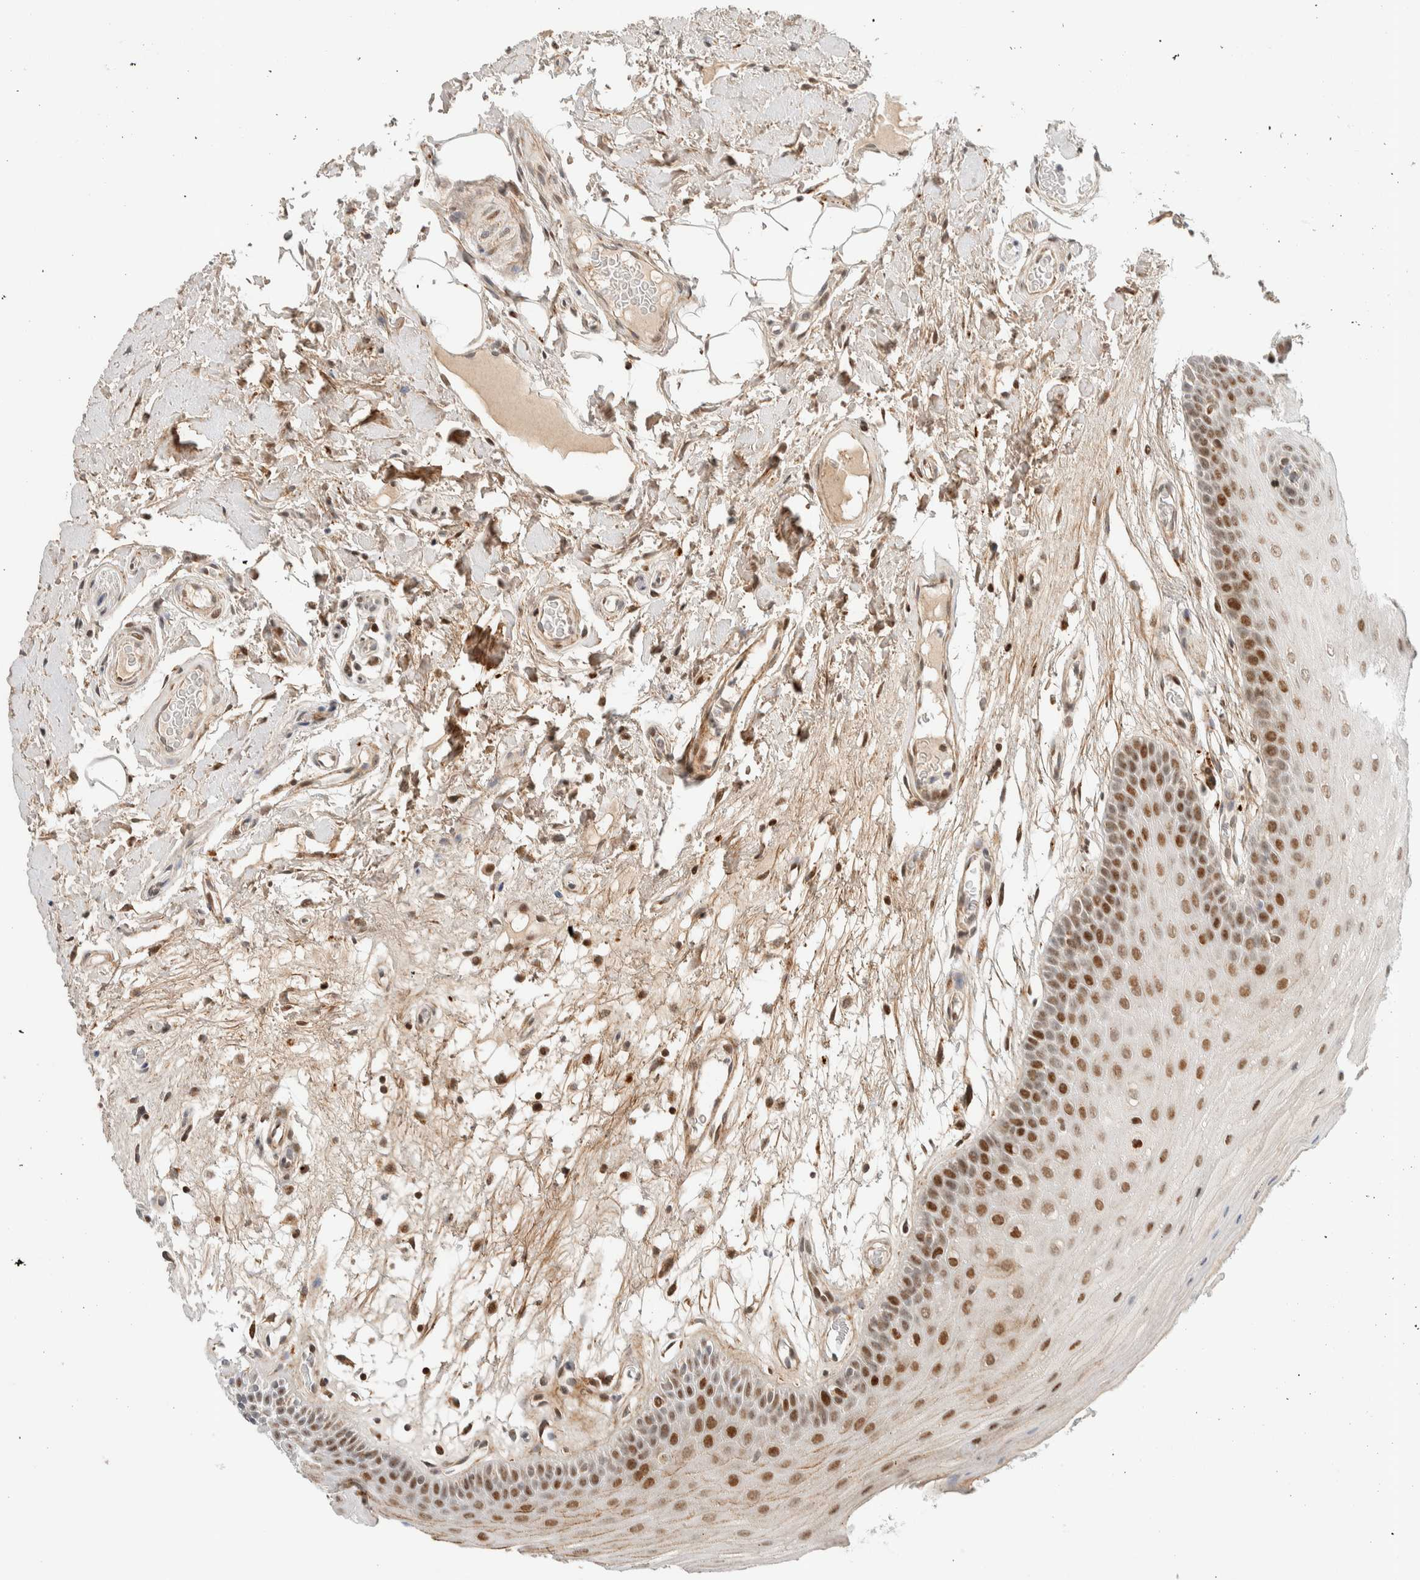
{"staining": {"intensity": "moderate", "quantity": "25%-75%", "location": "nuclear"}, "tissue": "oral mucosa", "cell_type": "Squamous epithelial cells", "image_type": "normal", "snomed": [{"axis": "morphology", "description": "Normal tissue, NOS"}, {"axis": "morphology", "description": "Squamous cell carcinoma, NOS"}, {"axis": "topography", "description": "Oral tissue"}, {"axis": "topography", "description": "Head-Neck"}], "caption": "DAB immunohistochemical staining of unremarkable oral mucosa exhibits moderate nuclear protein staining in about 25%-75% of squamous epithelial cells. The staining was performed using DAB (3,3'-diaminobenzidine) to visualize the protein expression in brown, while the nuclei were stained in blue with hematoxylin (Magnification: 20x).", "gene": "TSPAN32", "patient": {"sex": "male", "age": 71}}